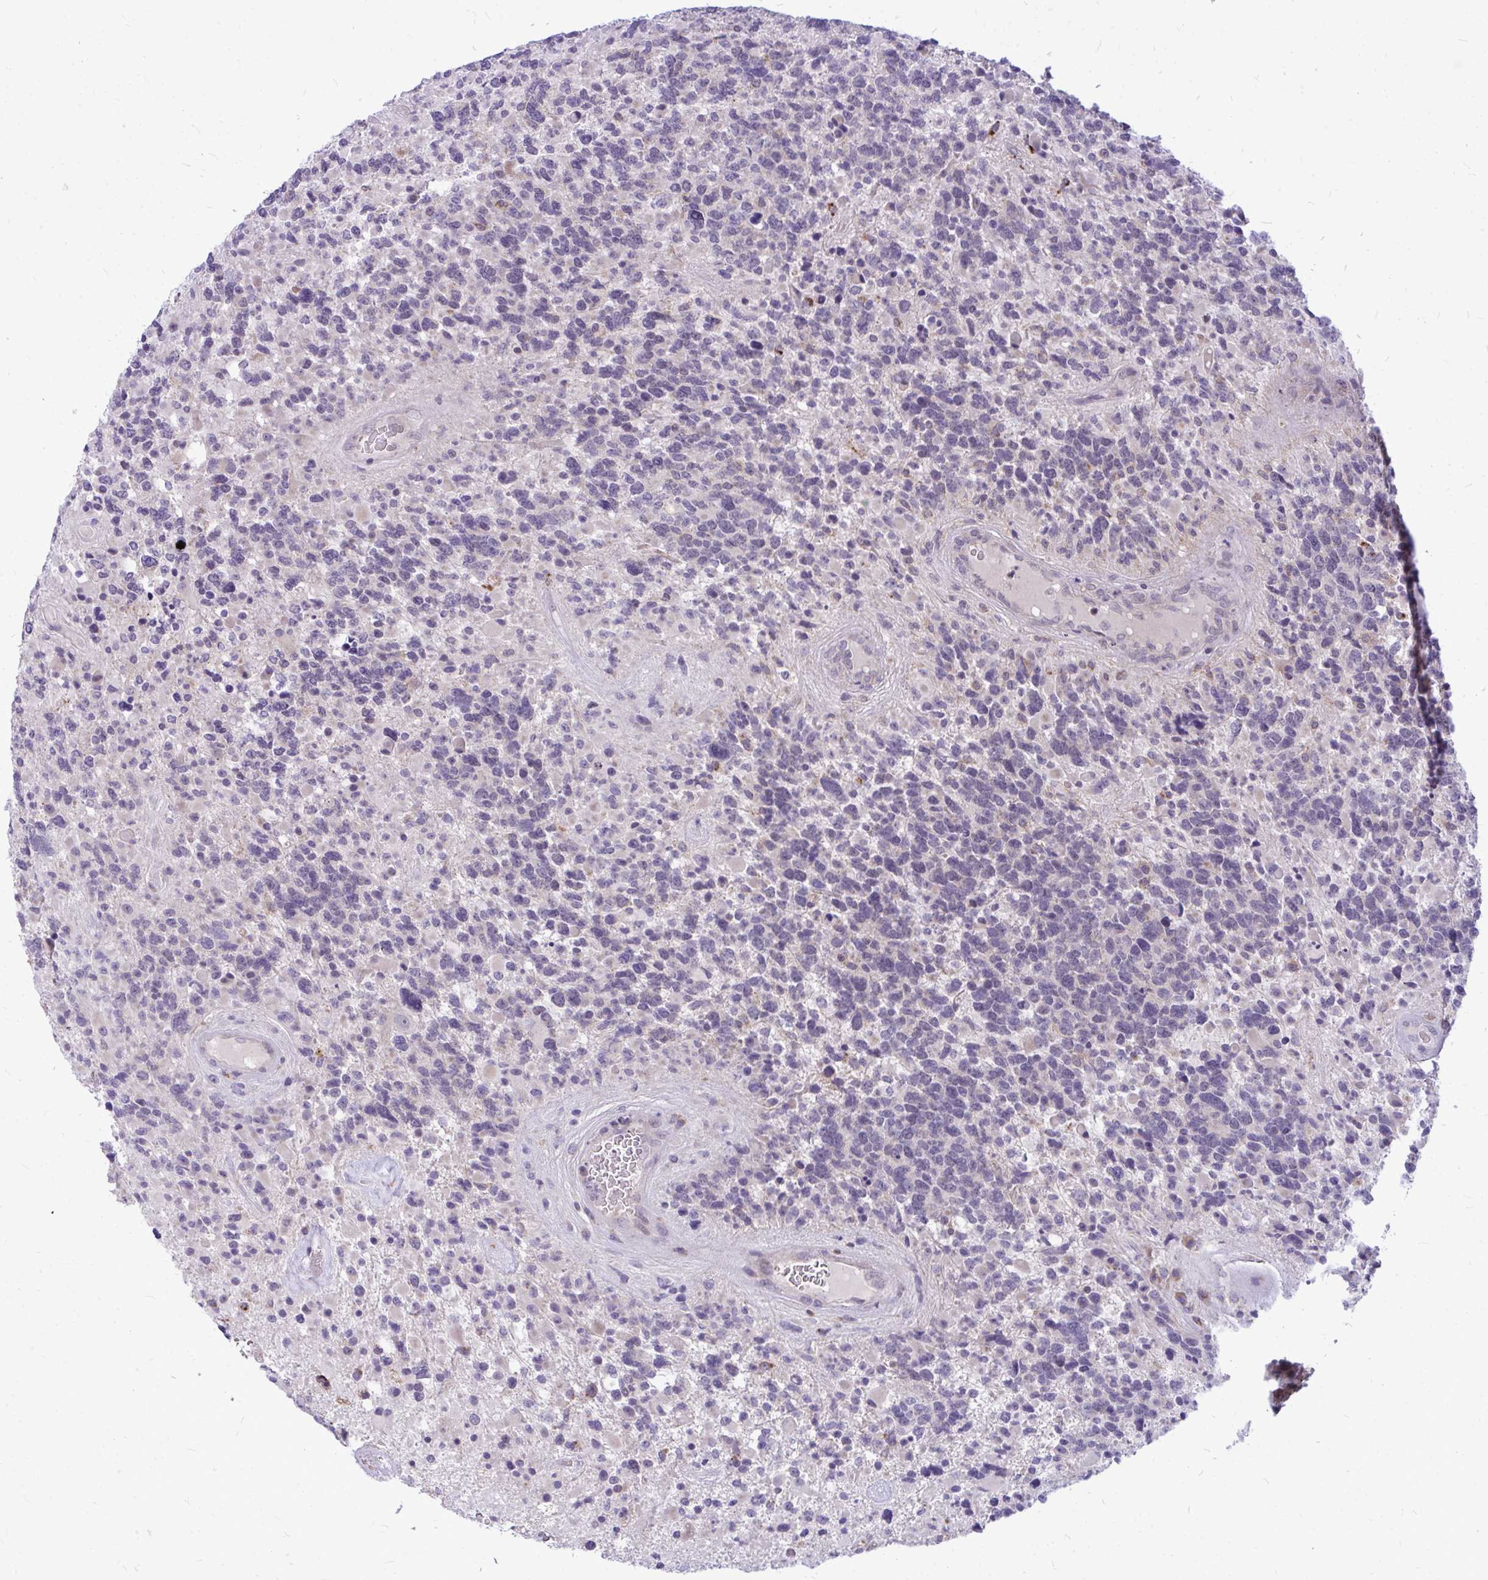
{"staining": {"intensity": "negative", "quantity": "none", "location": "none"}, "tissue": "glioma", "cell_type": "Tumor cells", "image_type": "cancer", "snomed": [{"axis": "morphology", "description": "Glioma, malignant, High grade"}, {"axis": "topography", "description": "Brain"}], "caption": "Histopathology image shows no significant protein positivity in tumor cells of malignant glioma (high-grade).", "gene": "ZSCAN25", "patient": {"sex": "female", "age": 40}}